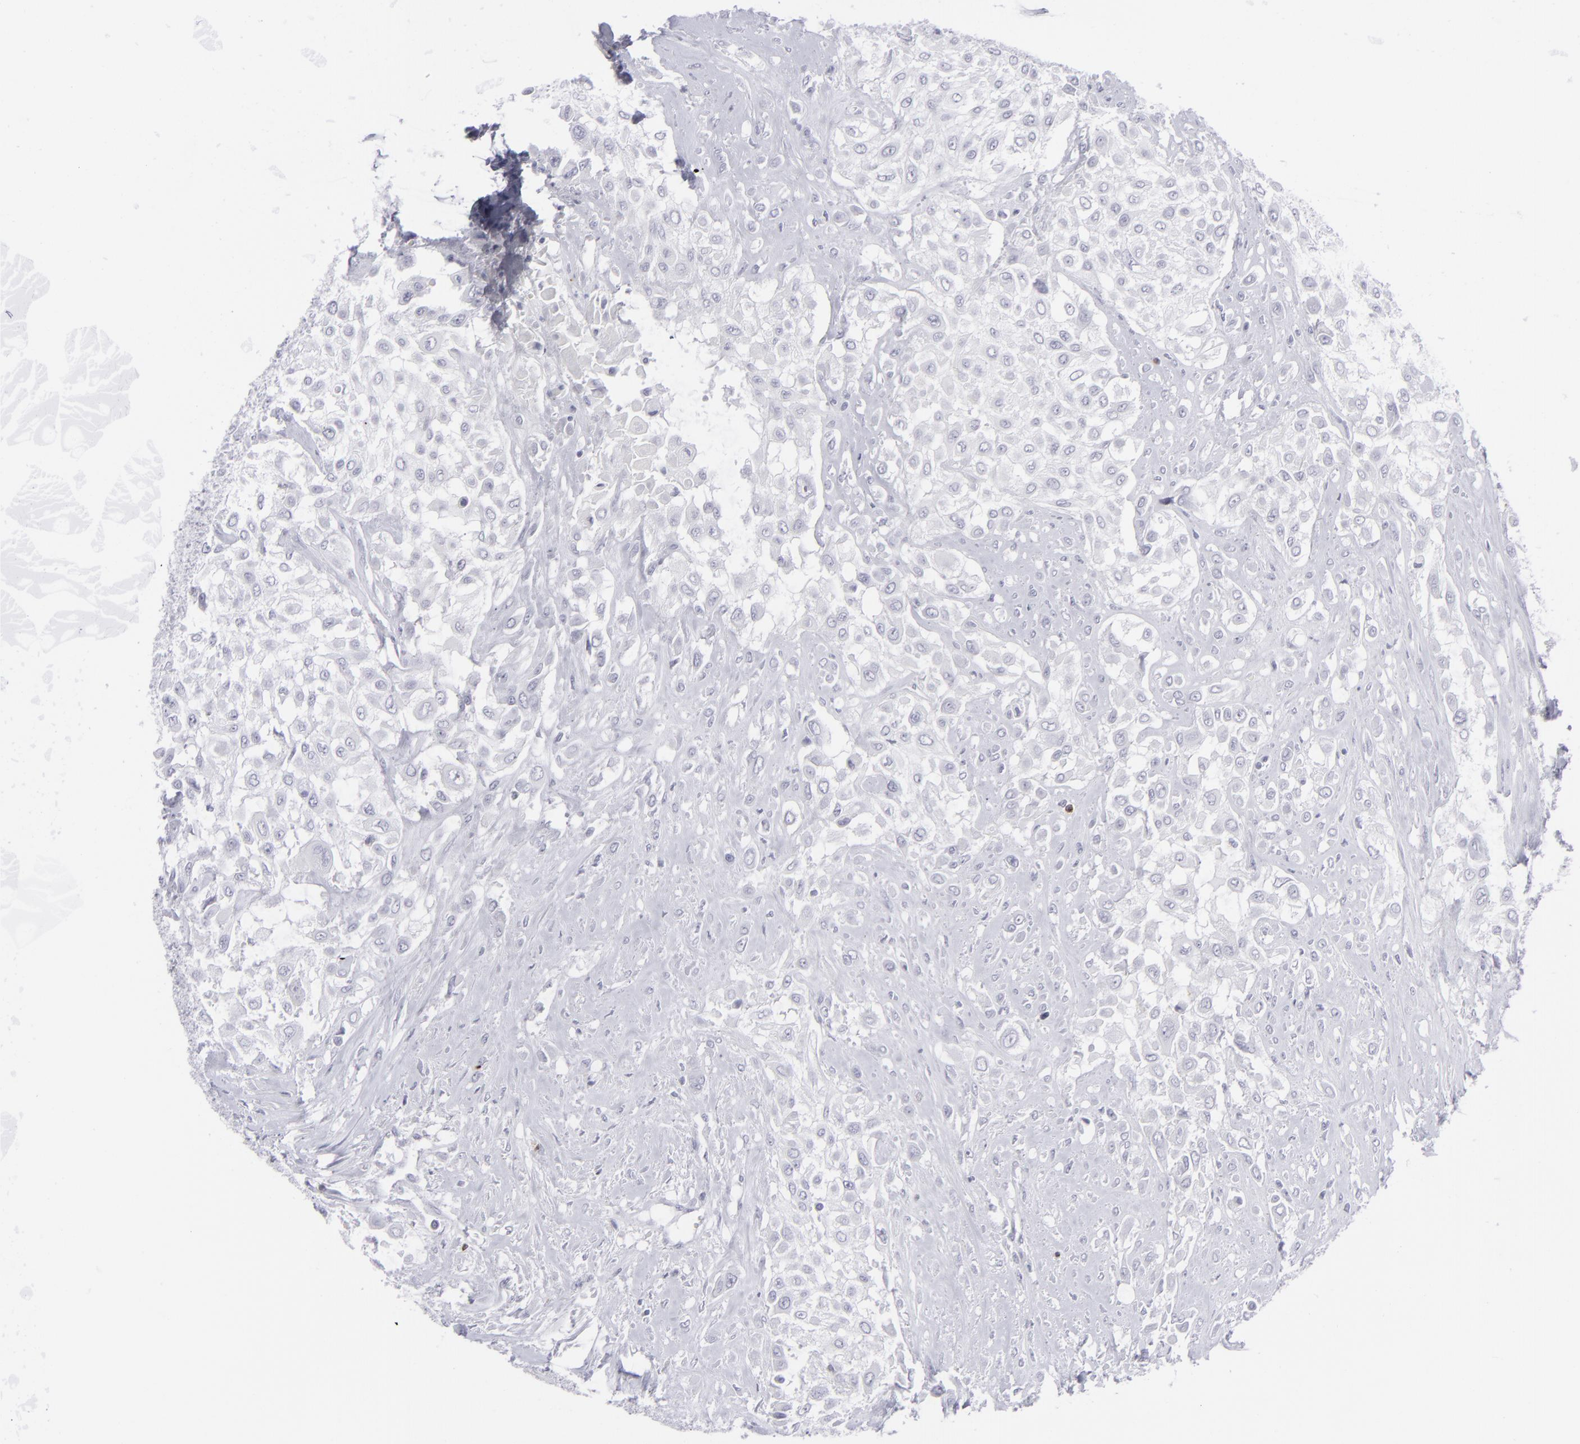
{"staining": {"intensity": "negative", "quantity": "none", "location": "none"}, "tissue": "urothelial cancer", "cell_type": "Tumor cells", "image_type": "cancer", "snomed": [{"axis": "morphology", "description": "Urothelial carcinoma, High grade"}, {"axis": "topography", "description": "Urinary bladder"}], "caption": "IHC of human high-grade urothelial carcinoma demonstrates no expression in tumor cells.", "gene": "CD7", "patient": {"sex": "male", "age": 57}}